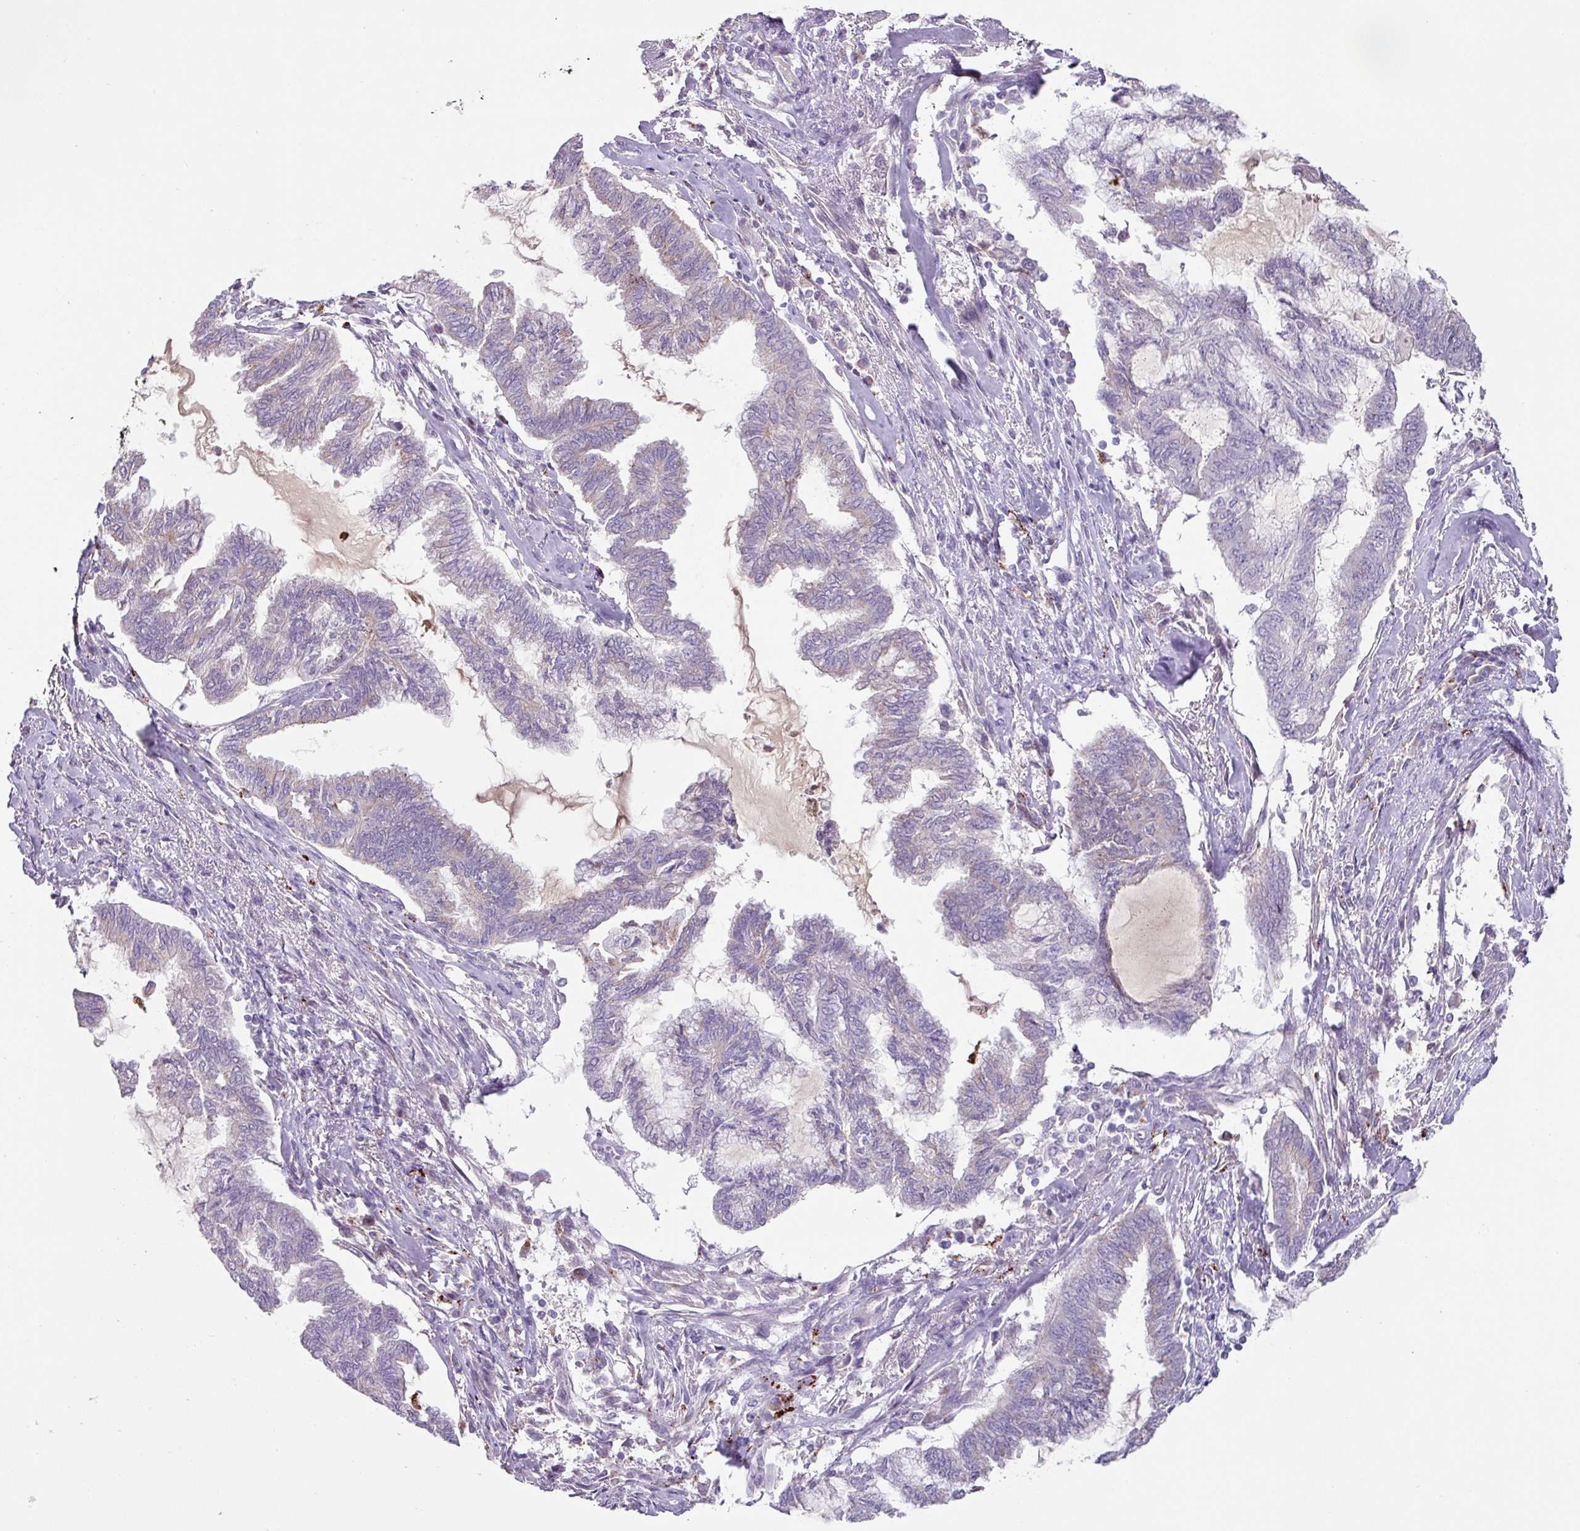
{"staining": {"intensity": "negative", "quantity": "none", "location": "none"}, "tissue": "endometrial cancer", "cell_type": "Tumor cells", "image_type": "cancer", "snomed": [{"axis": "morphology", "description": "Adenocarcinoma, NOS"}, {"axis": "topography", "description": "Endometrium"}], "caption": "A high-resolution photomicrograph shows immunohistochemistry (IHC) staining of endometrial adenocarcinoma, which demonstrates no significant staining in tumor cells.", "gene": "PLEKHH3", "patient": {"sex": "female", "age": 86}}